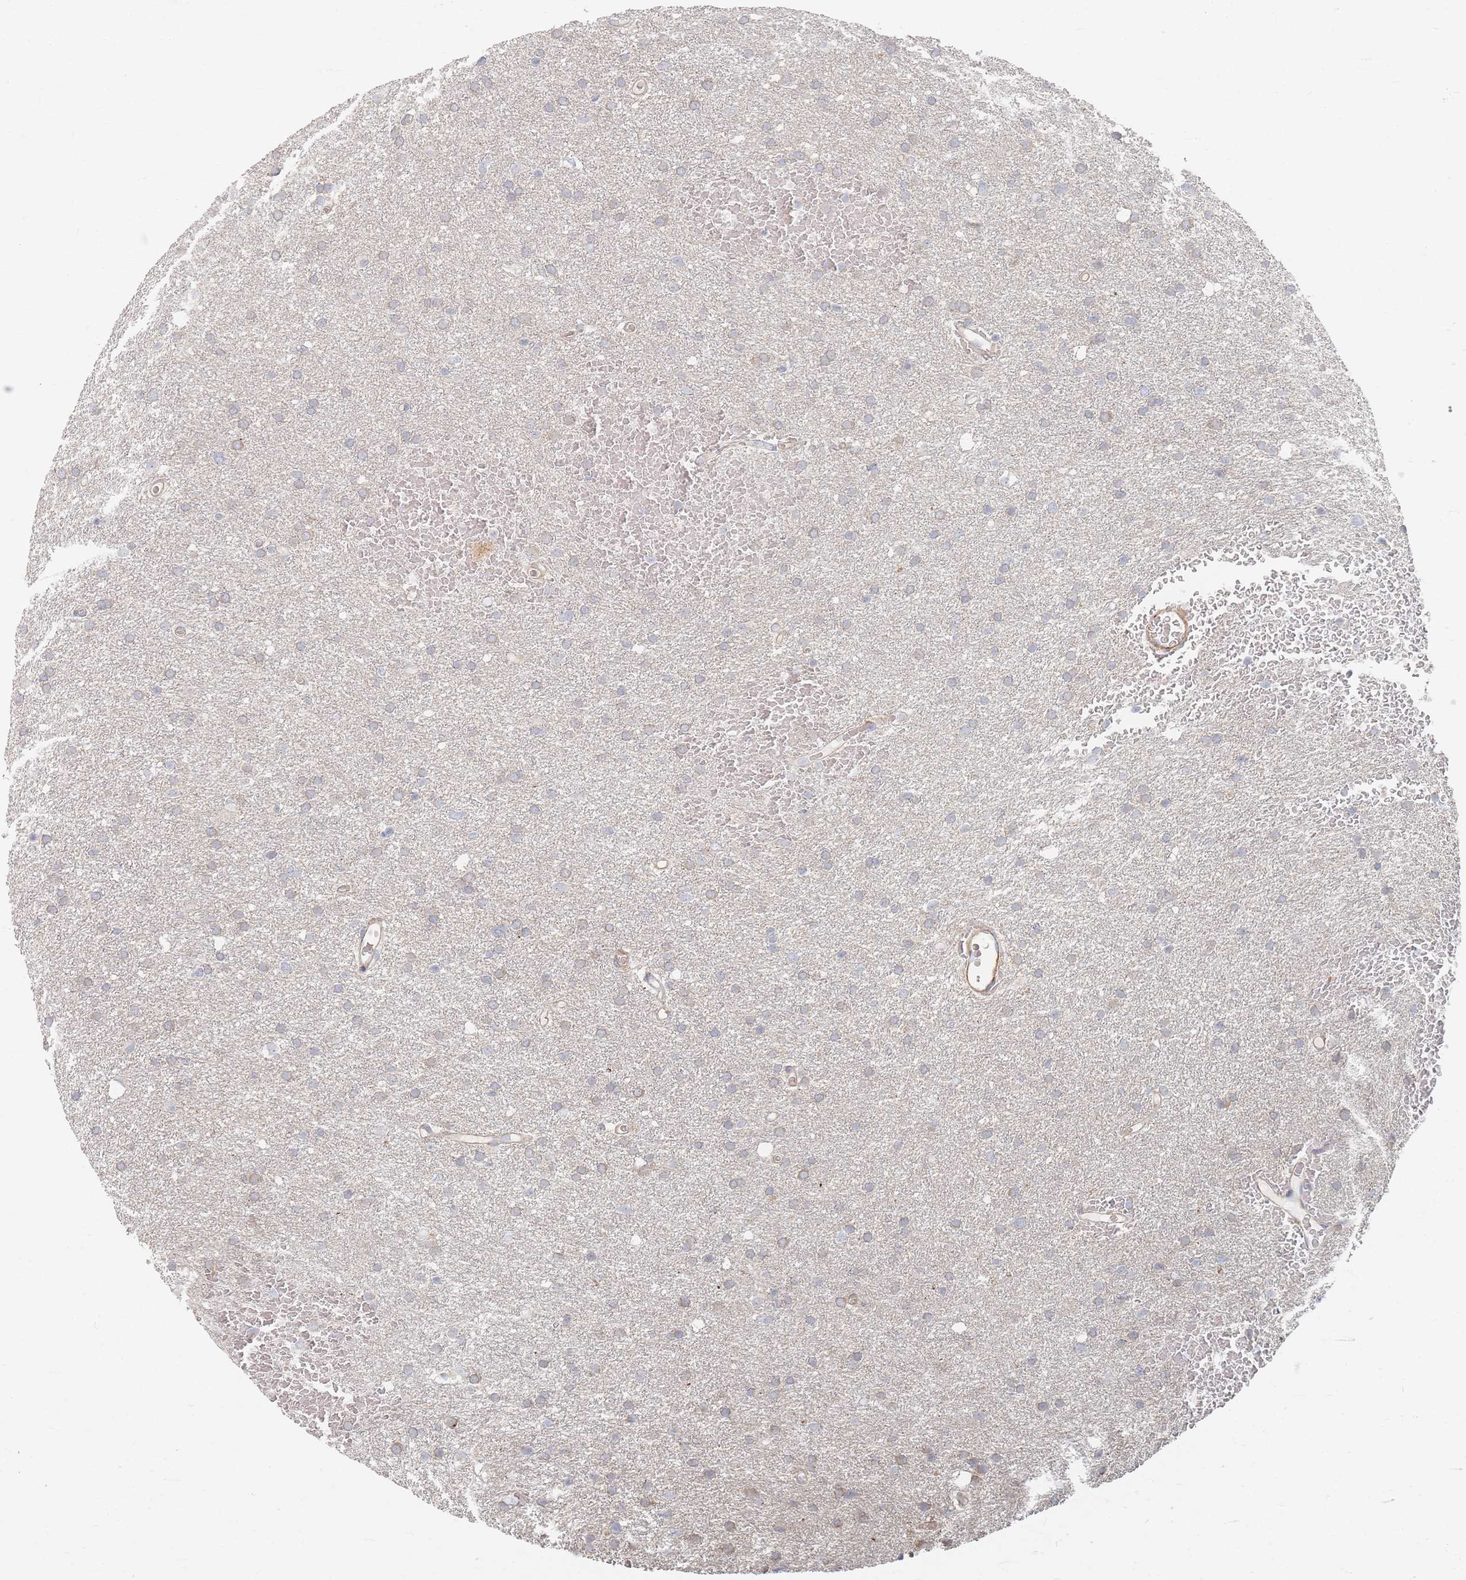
{"staining": {"intensity": "negative", "quantity": "none", "location": "none"}, "tissue": "glioma", "cell_type": "Tumor cells", "image_type": "cancer", "snomed": [{"axis": "morphology", "description": "Glioma, malignant, High grade"}, {"axis": "topography", "description": "Cerebral cortex"}], "caption": "DAB immunohistochemical staining of glioma shows no significant staining in tumor cells.", "gene": "ZNF852", "patient": {"sex": "female", "age": 36}}